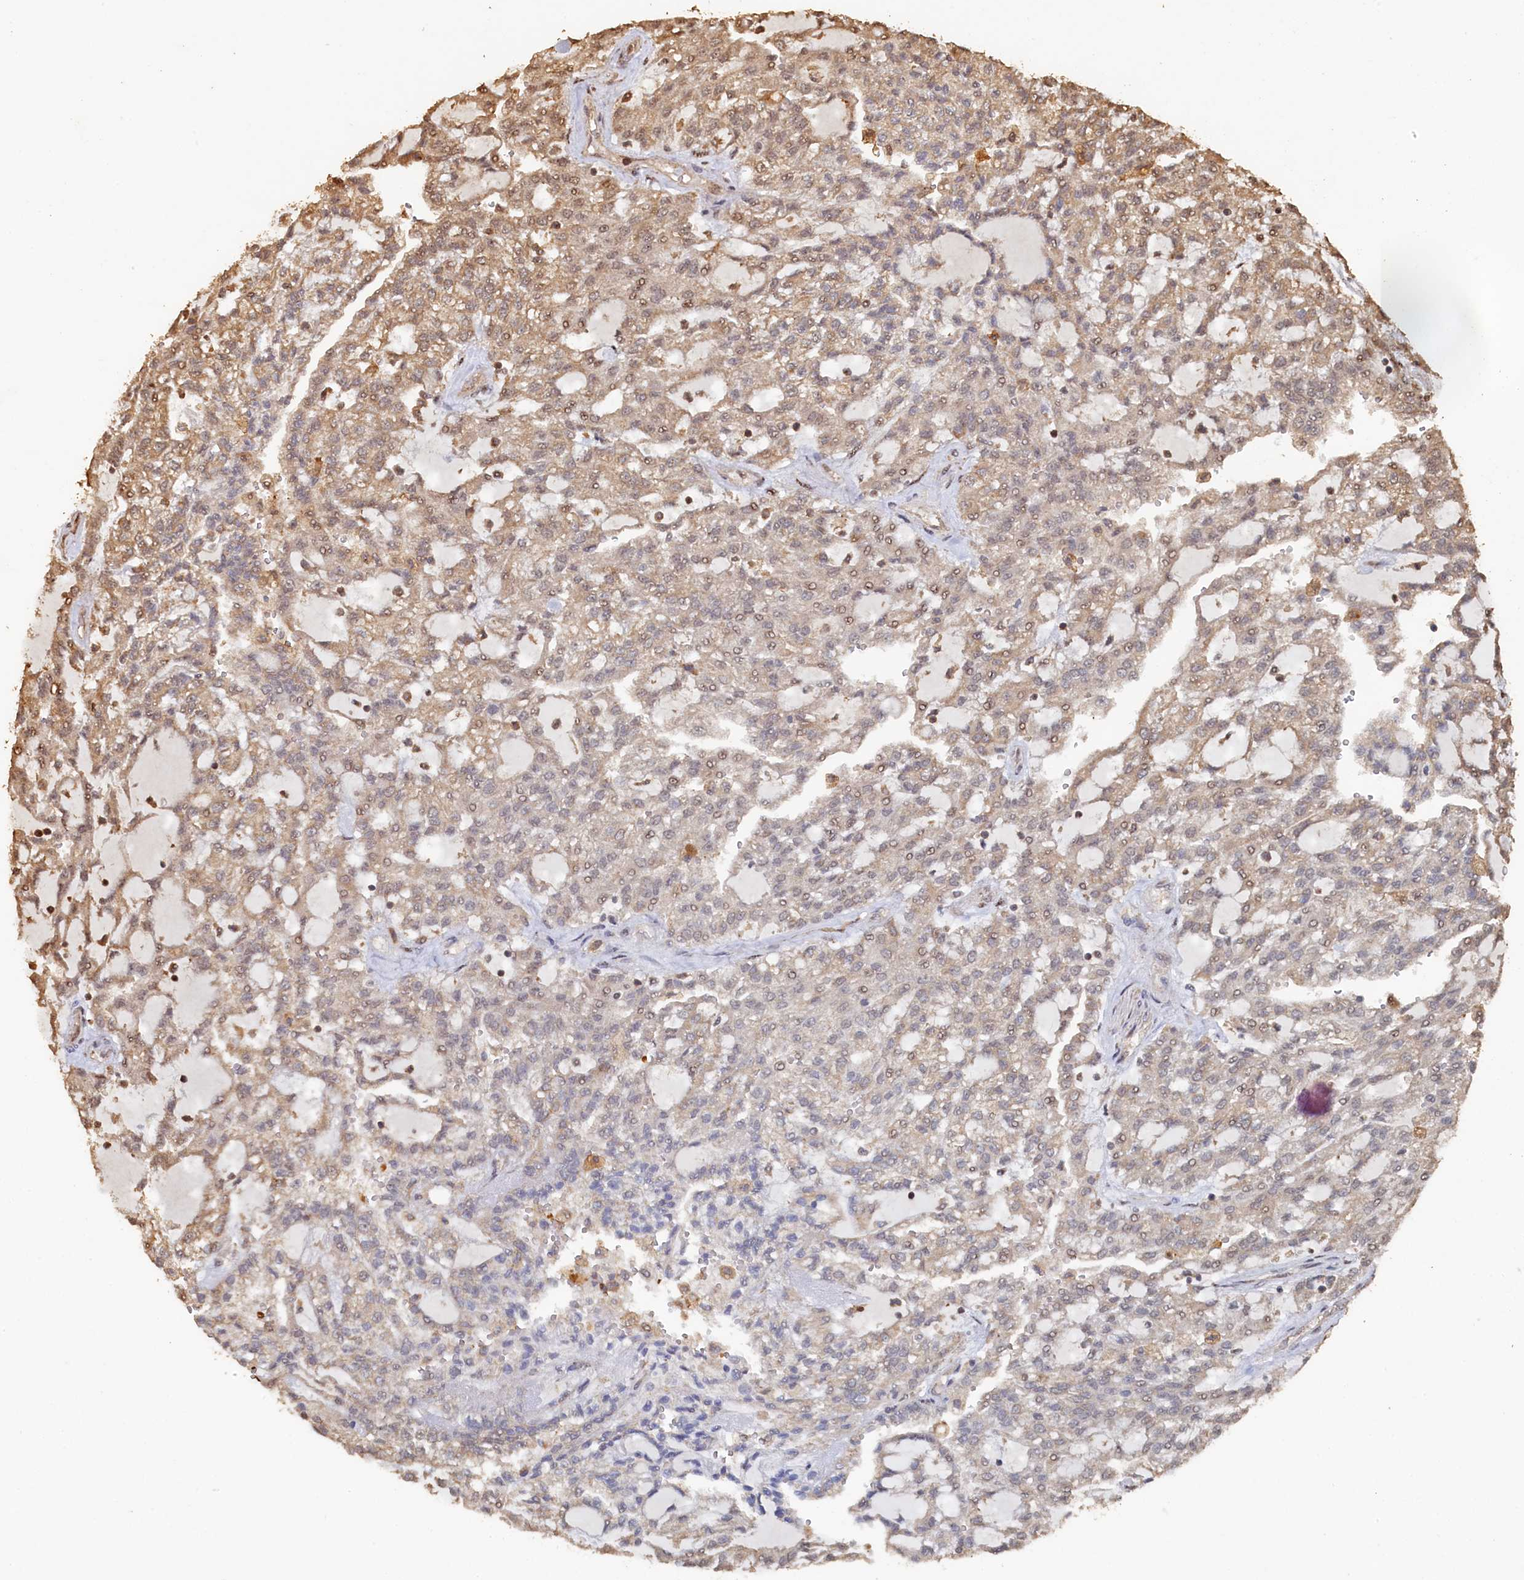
{"staining": {"intensity": "weak", "quantity": "25%-75%", "location": "cytoplasmic/membranous"}, "tissue": "renal cancer", "cell_type": "Tumor cells", "image_type": "cancer", "snomed": [{"axis": "morphology", "description": "Adenocarcinoma, NOS"}, {"axis": "topography", "description": "Kidney"}], "caption": "High-magnification brightfield microscopy of renal adenocarcinoma stained with DAB (3,3'-diaminobenzidine) (brown) and counterstained with hematoxylin (blue). tumor cells exhibit weak cytoplasmic/membranous positivity is appreciated in about25%-75% of cells.", "gene": "PIGN", "patient": {"sex": "male", "age": 63}}